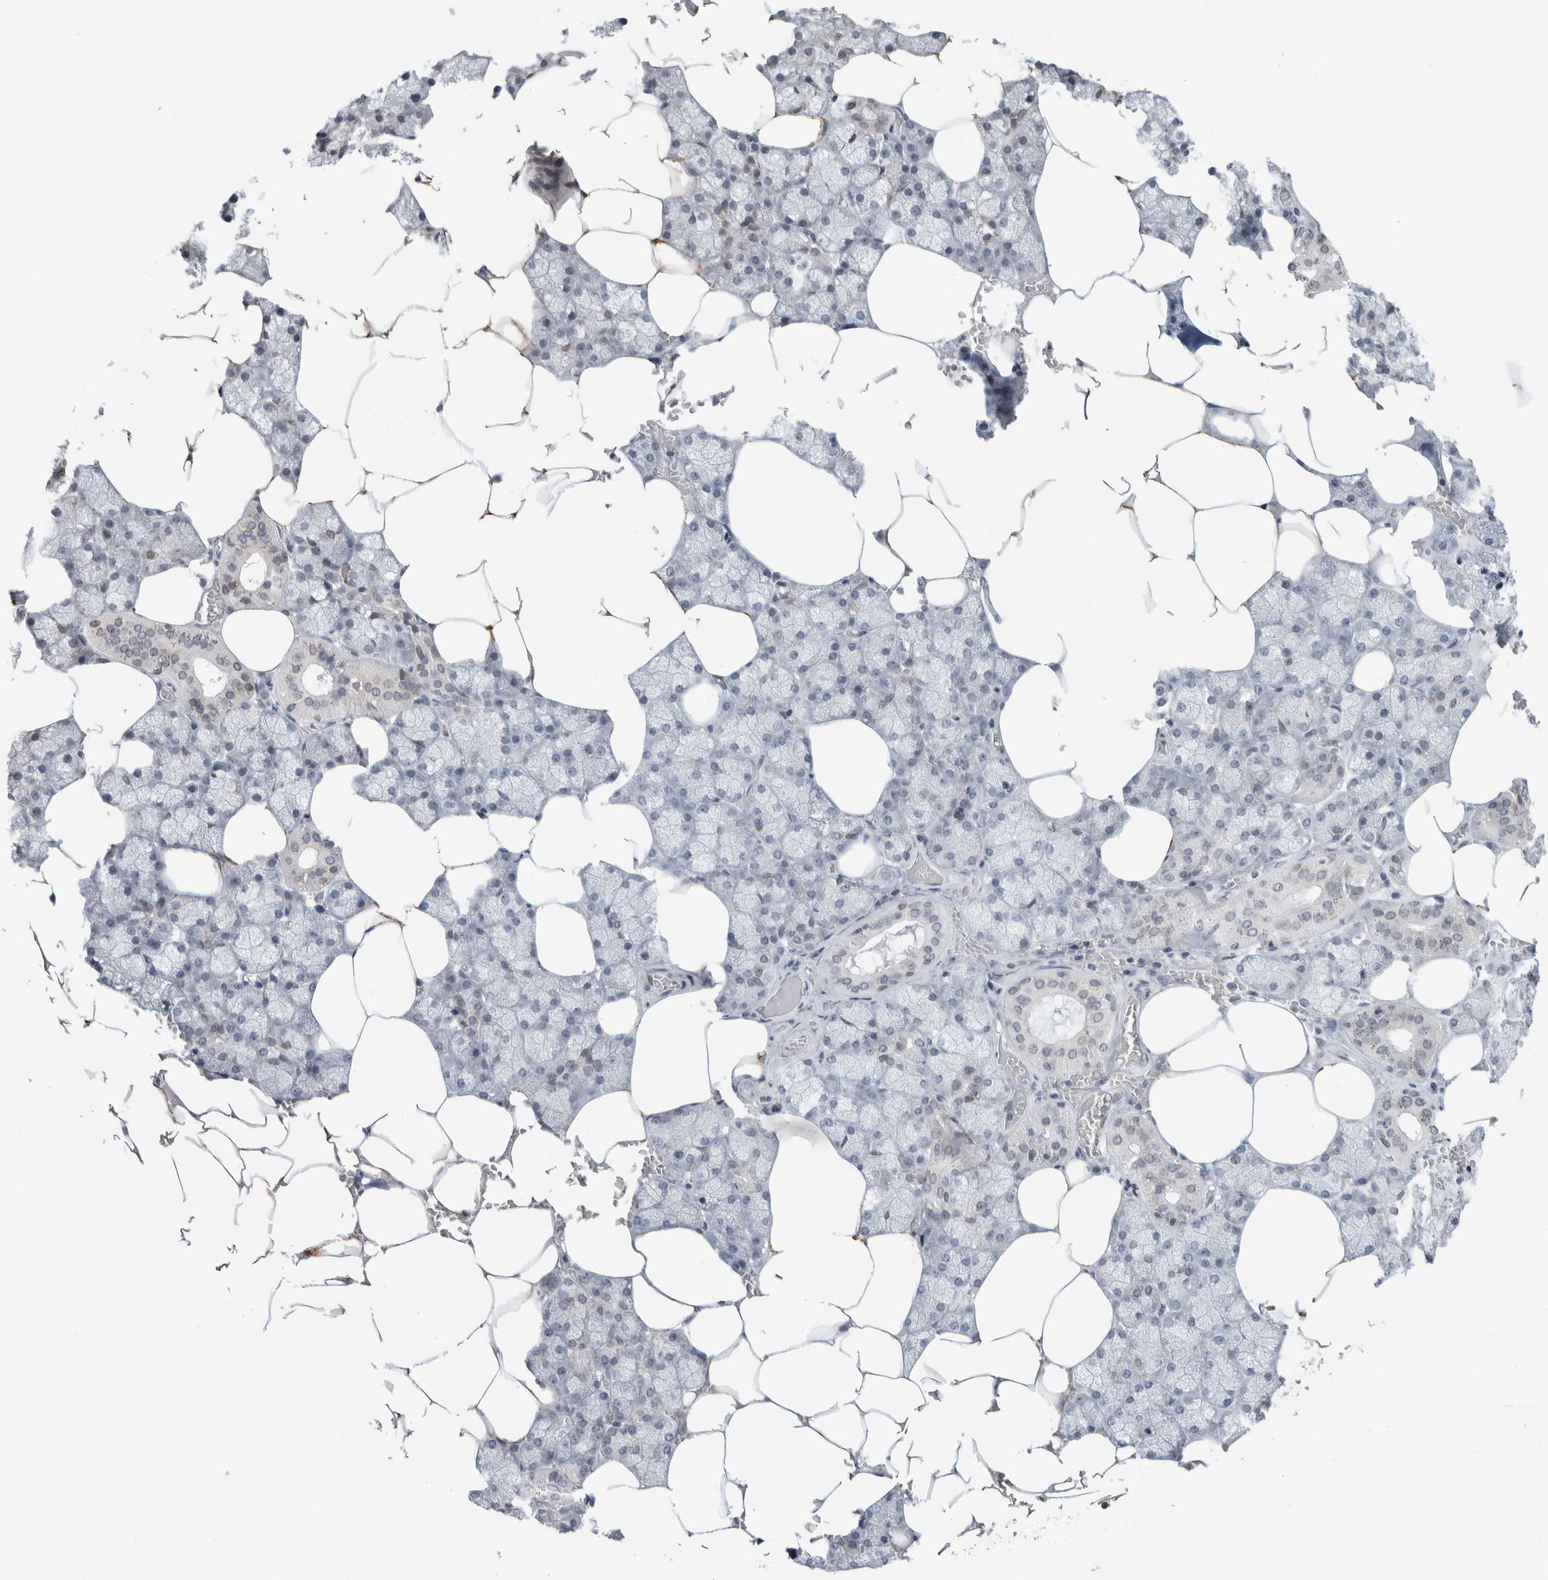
{"staining": {"intensity": "moderate", "quantity": "<25%", "location": "cytoplasmic/membranous,nuclear"}, "tissue": "salivary gland", "cell_type": "Glandular cells", "image_type": "normal", "snomed": [{"axis": "morphology", "description": "Normal tissue, NOS"}, {"axis": "topography", "description": "Salivary gland"}], "caption": "Benign salivary gland reveals moderate cytoplasmic/membranous,nuclear positivity in approximately <25% of glandular cells, visualized by immunohistochemistry. (DAB (3,3'-diaminobenzidine) IHC, brown staining for protein, blue staining for nuclei).", "gene": "RBMX2", "patient": {"sex": "male", "age": 62}}